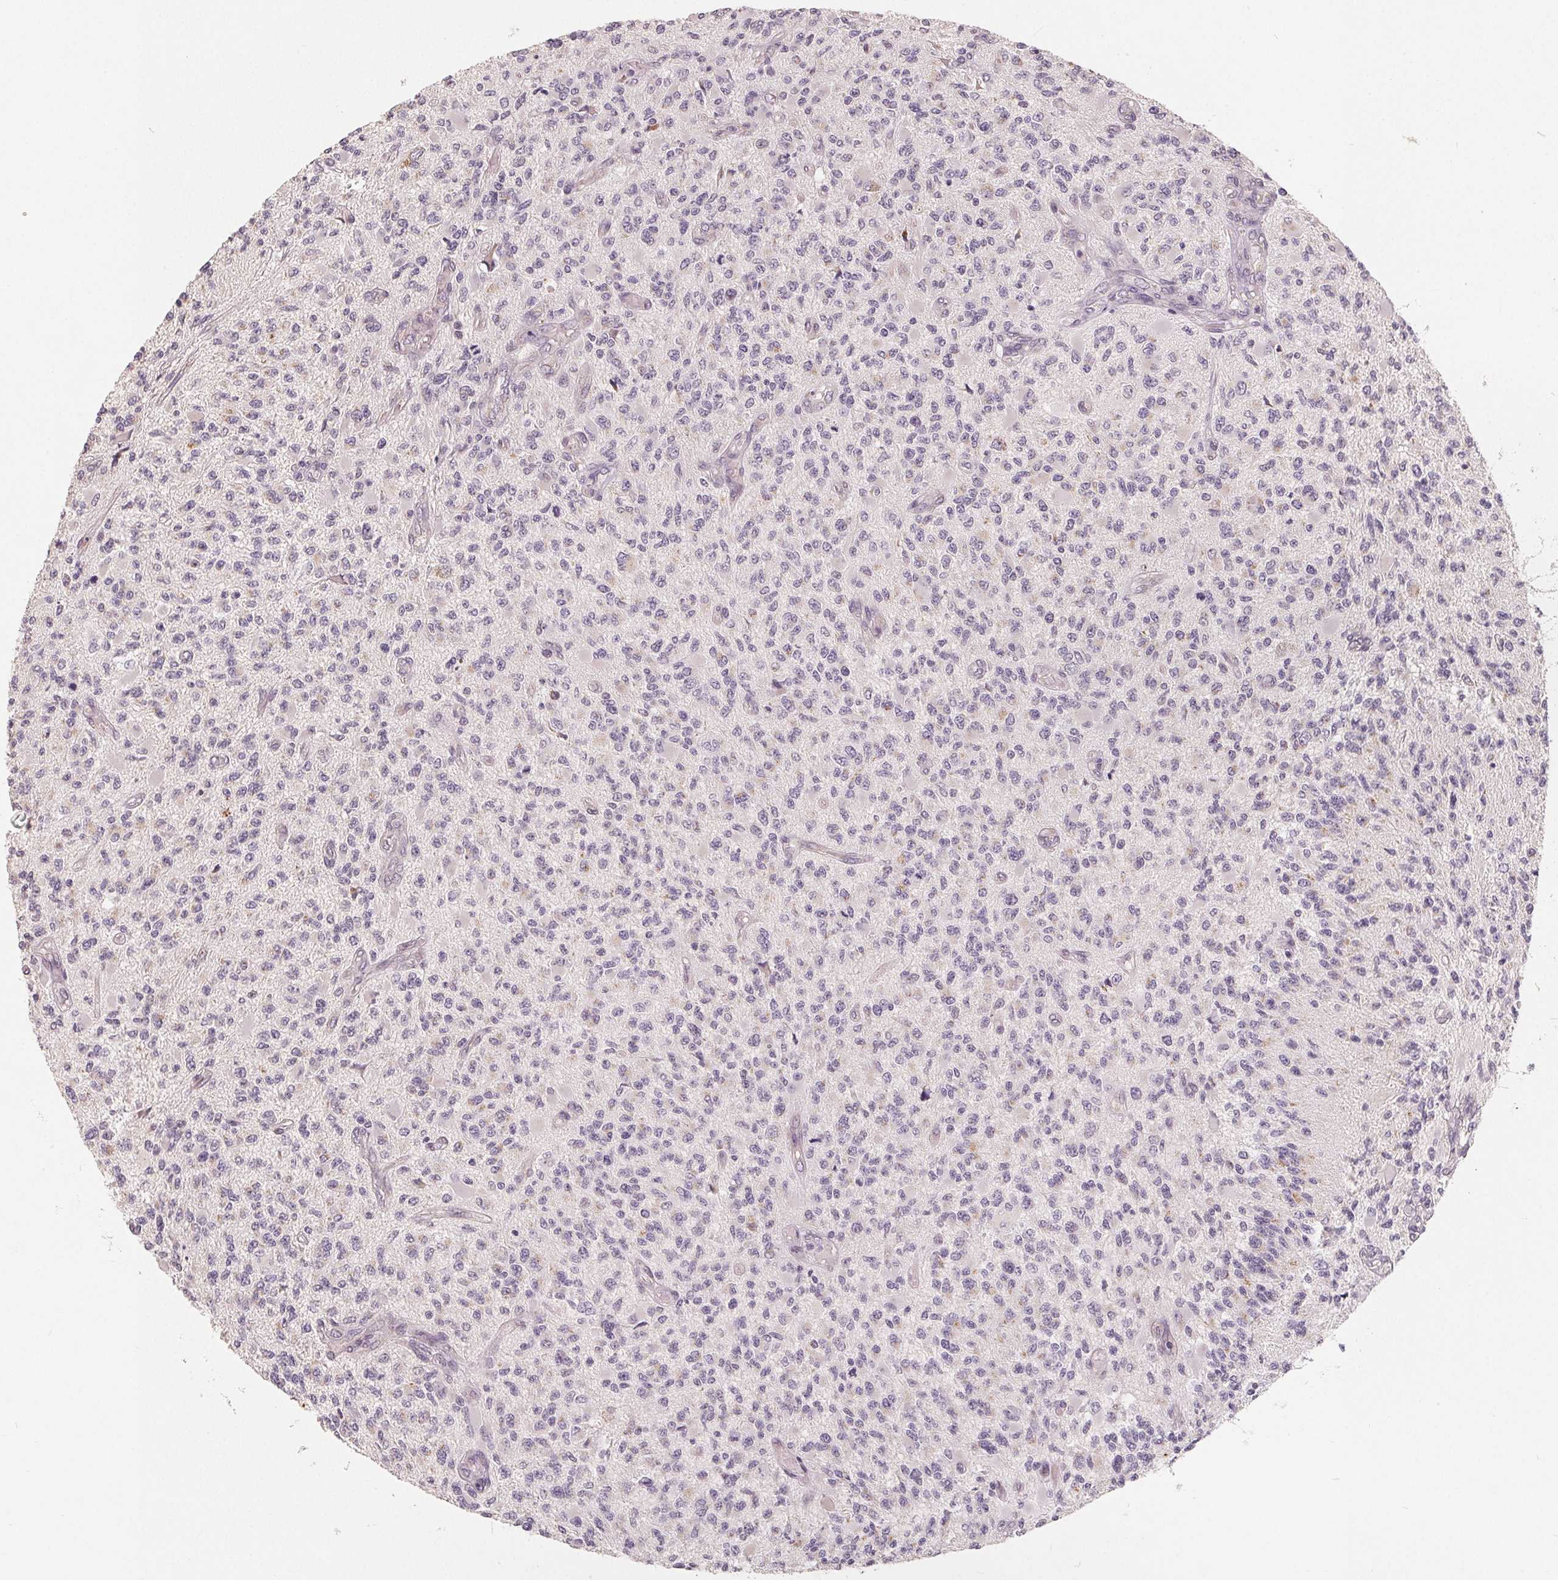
{"staining": {"intensity": "negative", "quantity": "none", "location": "none"}, "tissue": "glioma", "cell_type": "Tumor cells", "image_type": "cancer", "snomed": [{"axis": "morphology", "description": "Glioma, malignant, High grade"}, {"axis": "topography", "description": "Brain"}], "caption": "High magnification brightfield microscopy of high-grade glioma (malignant) stained with DAB (3,3'-diaminobenzidine) (brown) and counterstained with hematoxylin (blue): tumor cells show no significant staining.", "gene": "TMSB15B", "patient": {"sex": "female", "age": 63}}